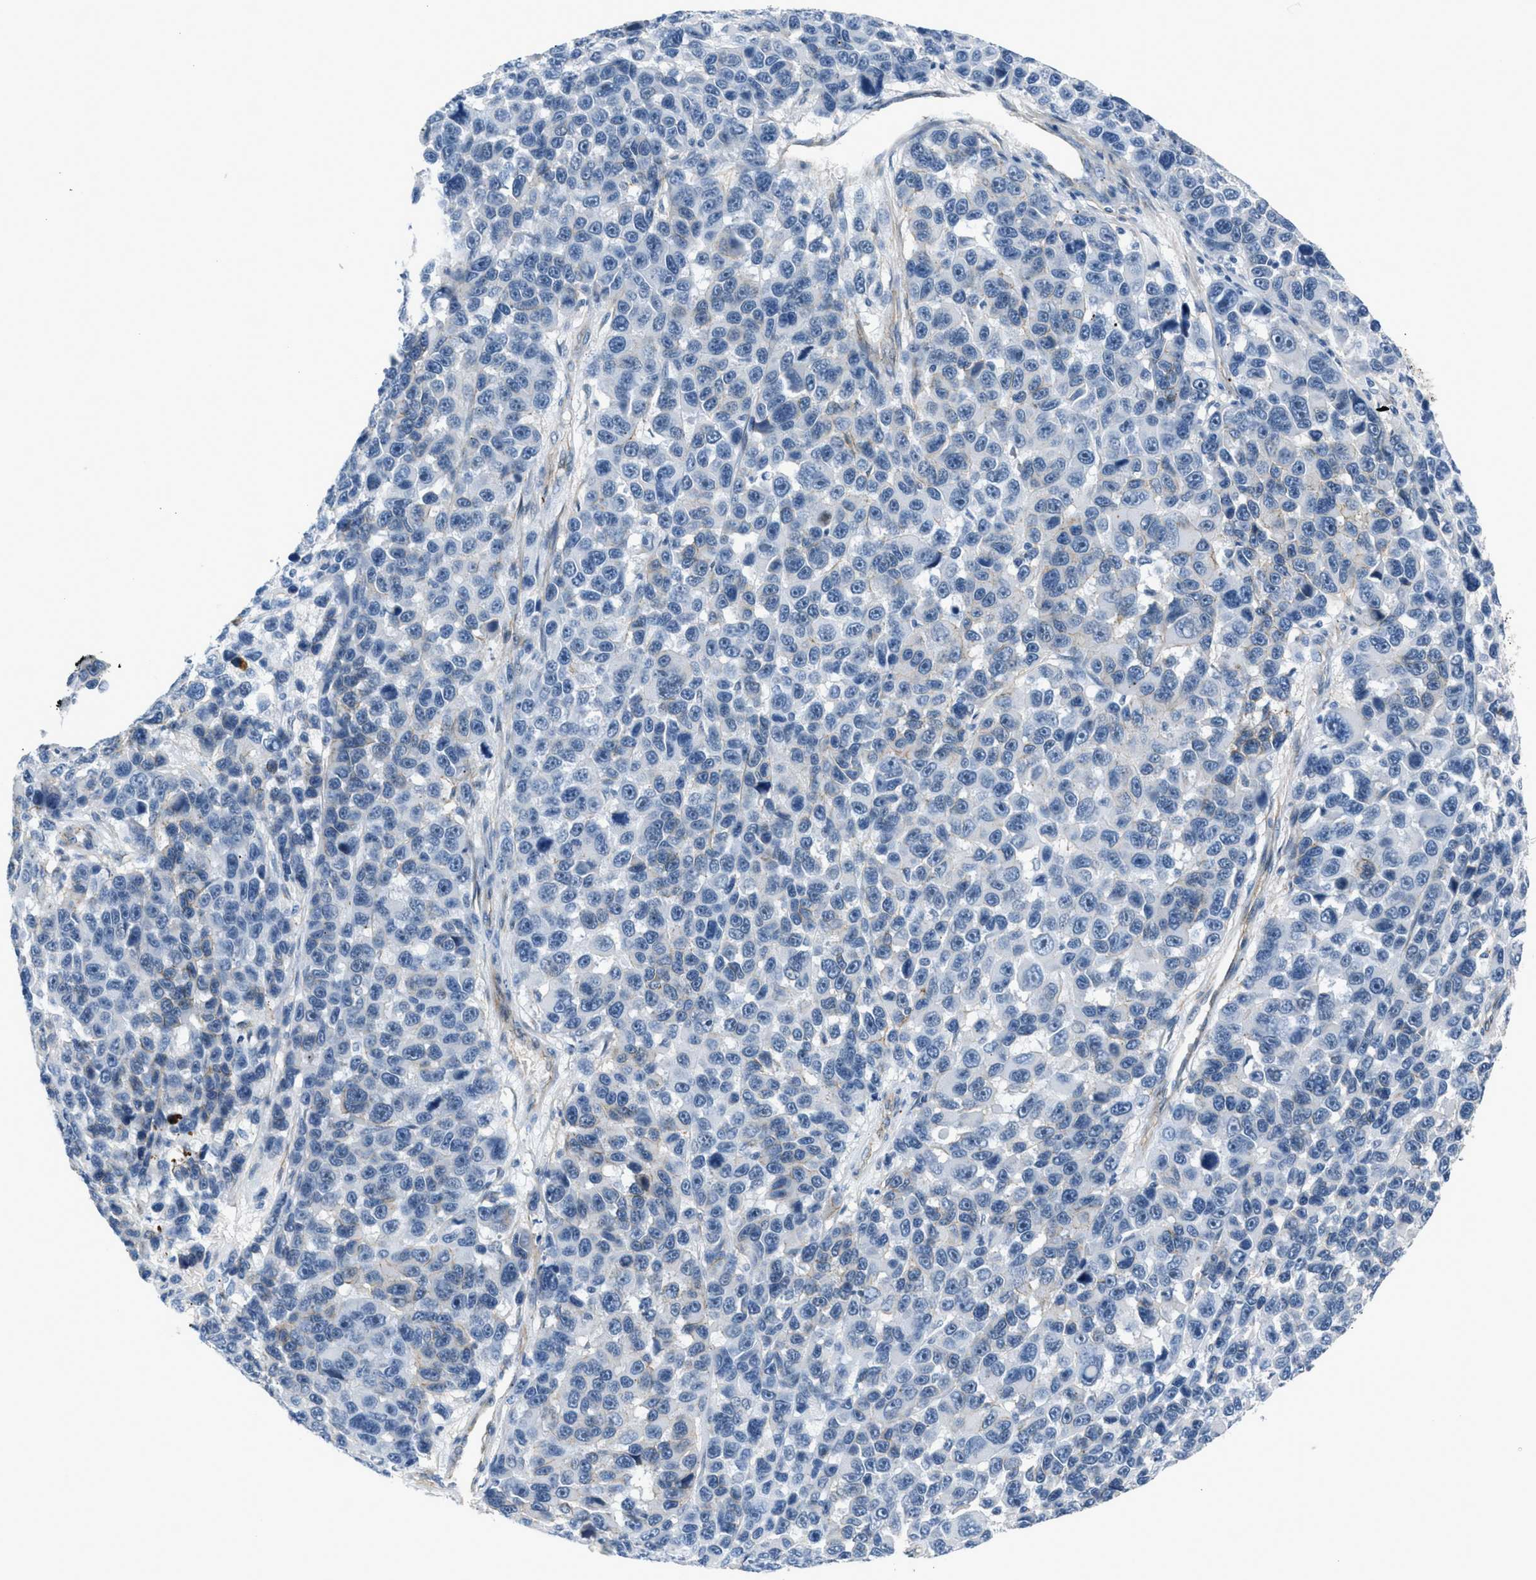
{"staining": {"intensity": "negative", "quantity": "none", "location": "none"}, "tissue": "melanoma", "cell_type": "Tumor cells", "image_type": "cancer", "snomed": [{"axis": "morphology", "description": "Malignant melanoma, NOS"}, {"axis": "topography", "description": "Skin"}], "caption": "Malignant melanoma stained for a protein using immunohistochemistry (IHC) demonstrates no staining tumor cells.", "gene": "FBN1", "patient": {"sex": "male", "age": 53}}